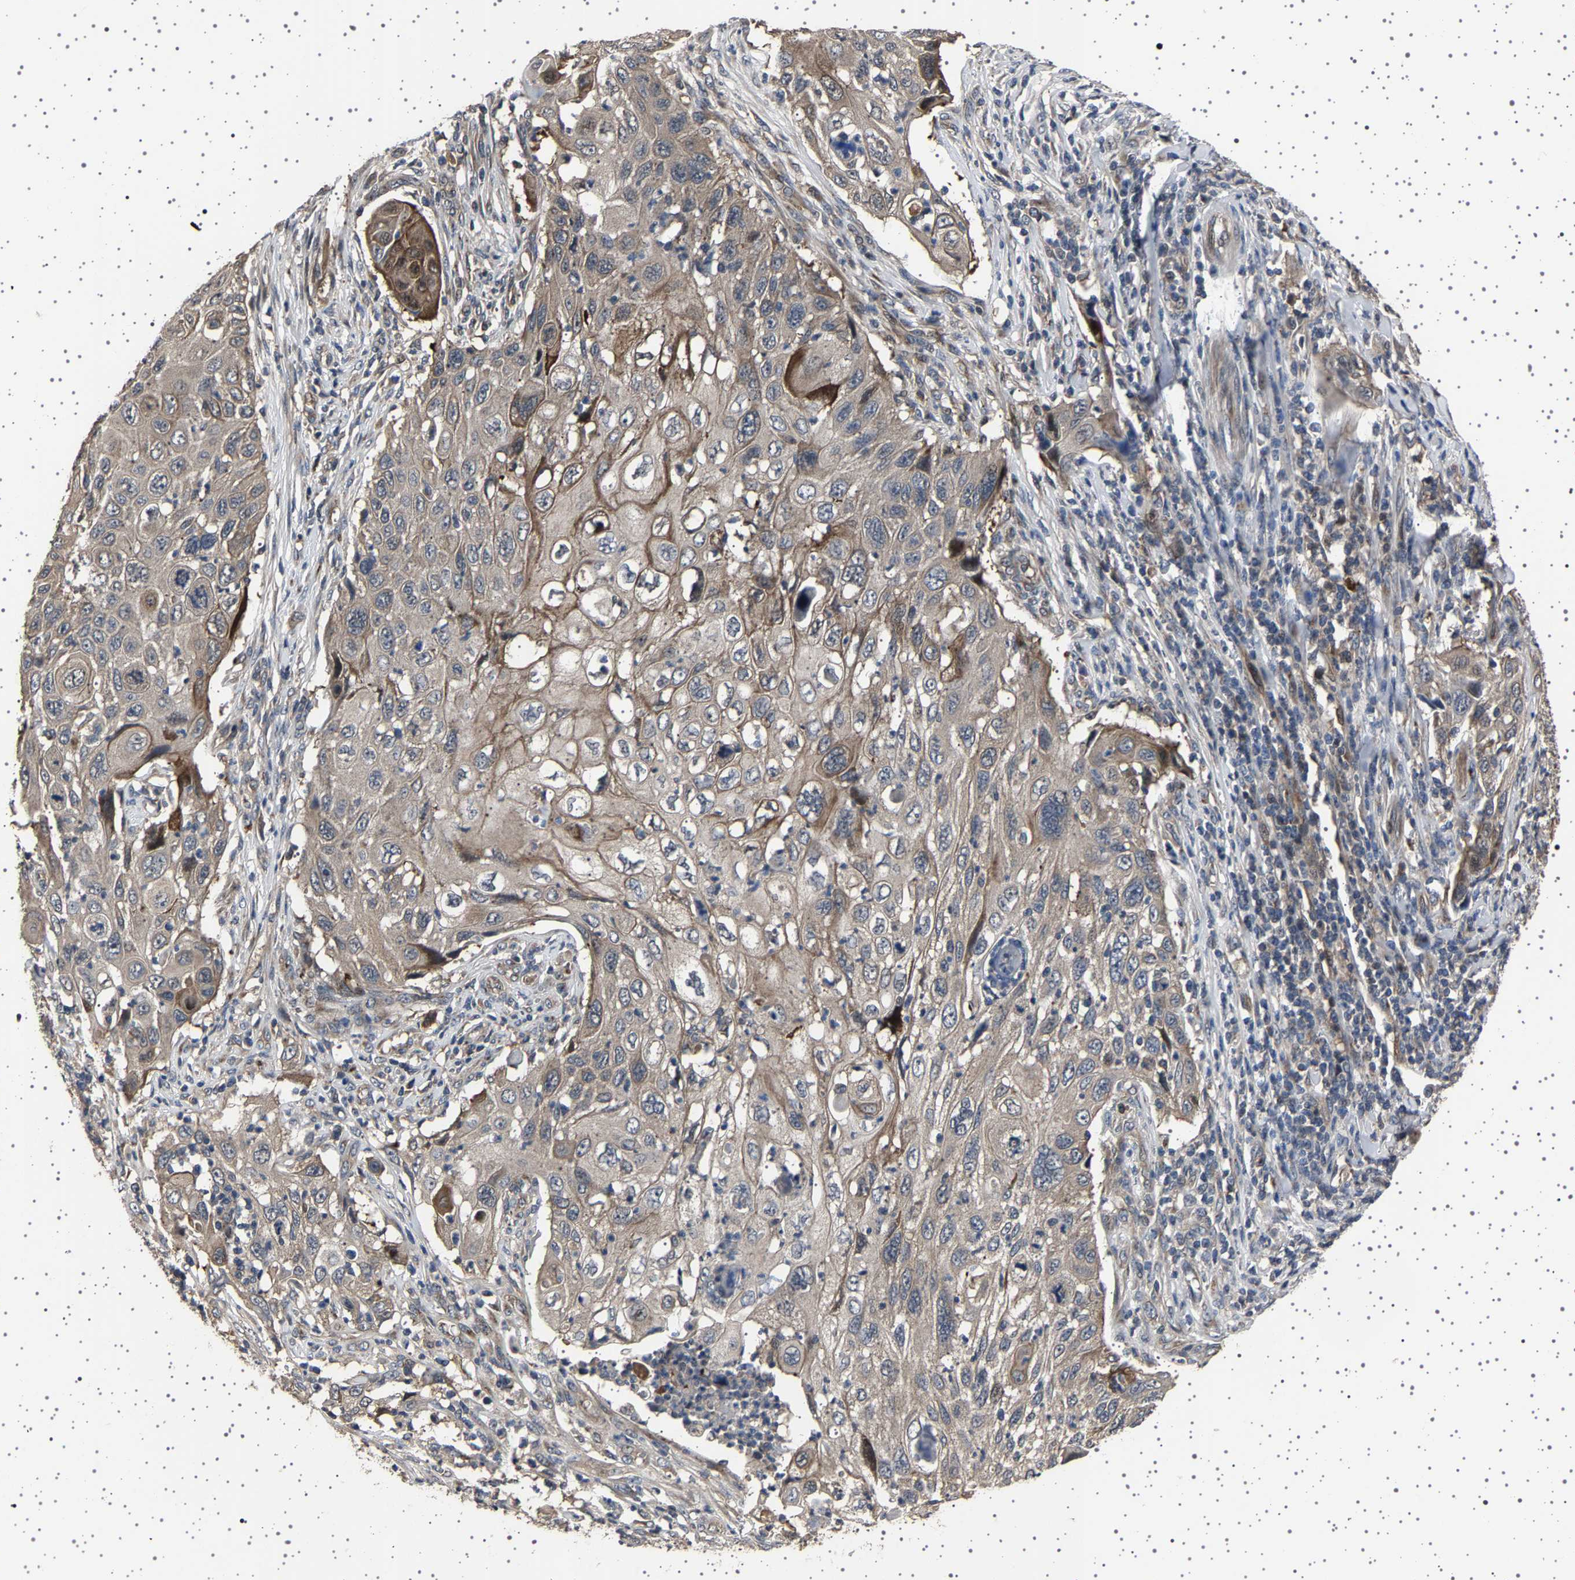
{"staining": {"intensity": "weak", "quantity": "<25%", "location": "cytoplasmic/membranous"}, "tissue": "cervical cancer", "cell_type": "Tumor cells", "image_type": "cancer", "snomed": [{"axis": "morphology", "description": "Squamous cell carcinoma, NOS"}, {"axis": "topography", "description": "Cervix"}], "caption": "There is no significant expression in tumor cells of cervical cancer. (Immunohistochemistry, brightfield microscopy, high magnification).", "gene": "NCKAP1", "patient": {"sex": "female", "age": 70}}